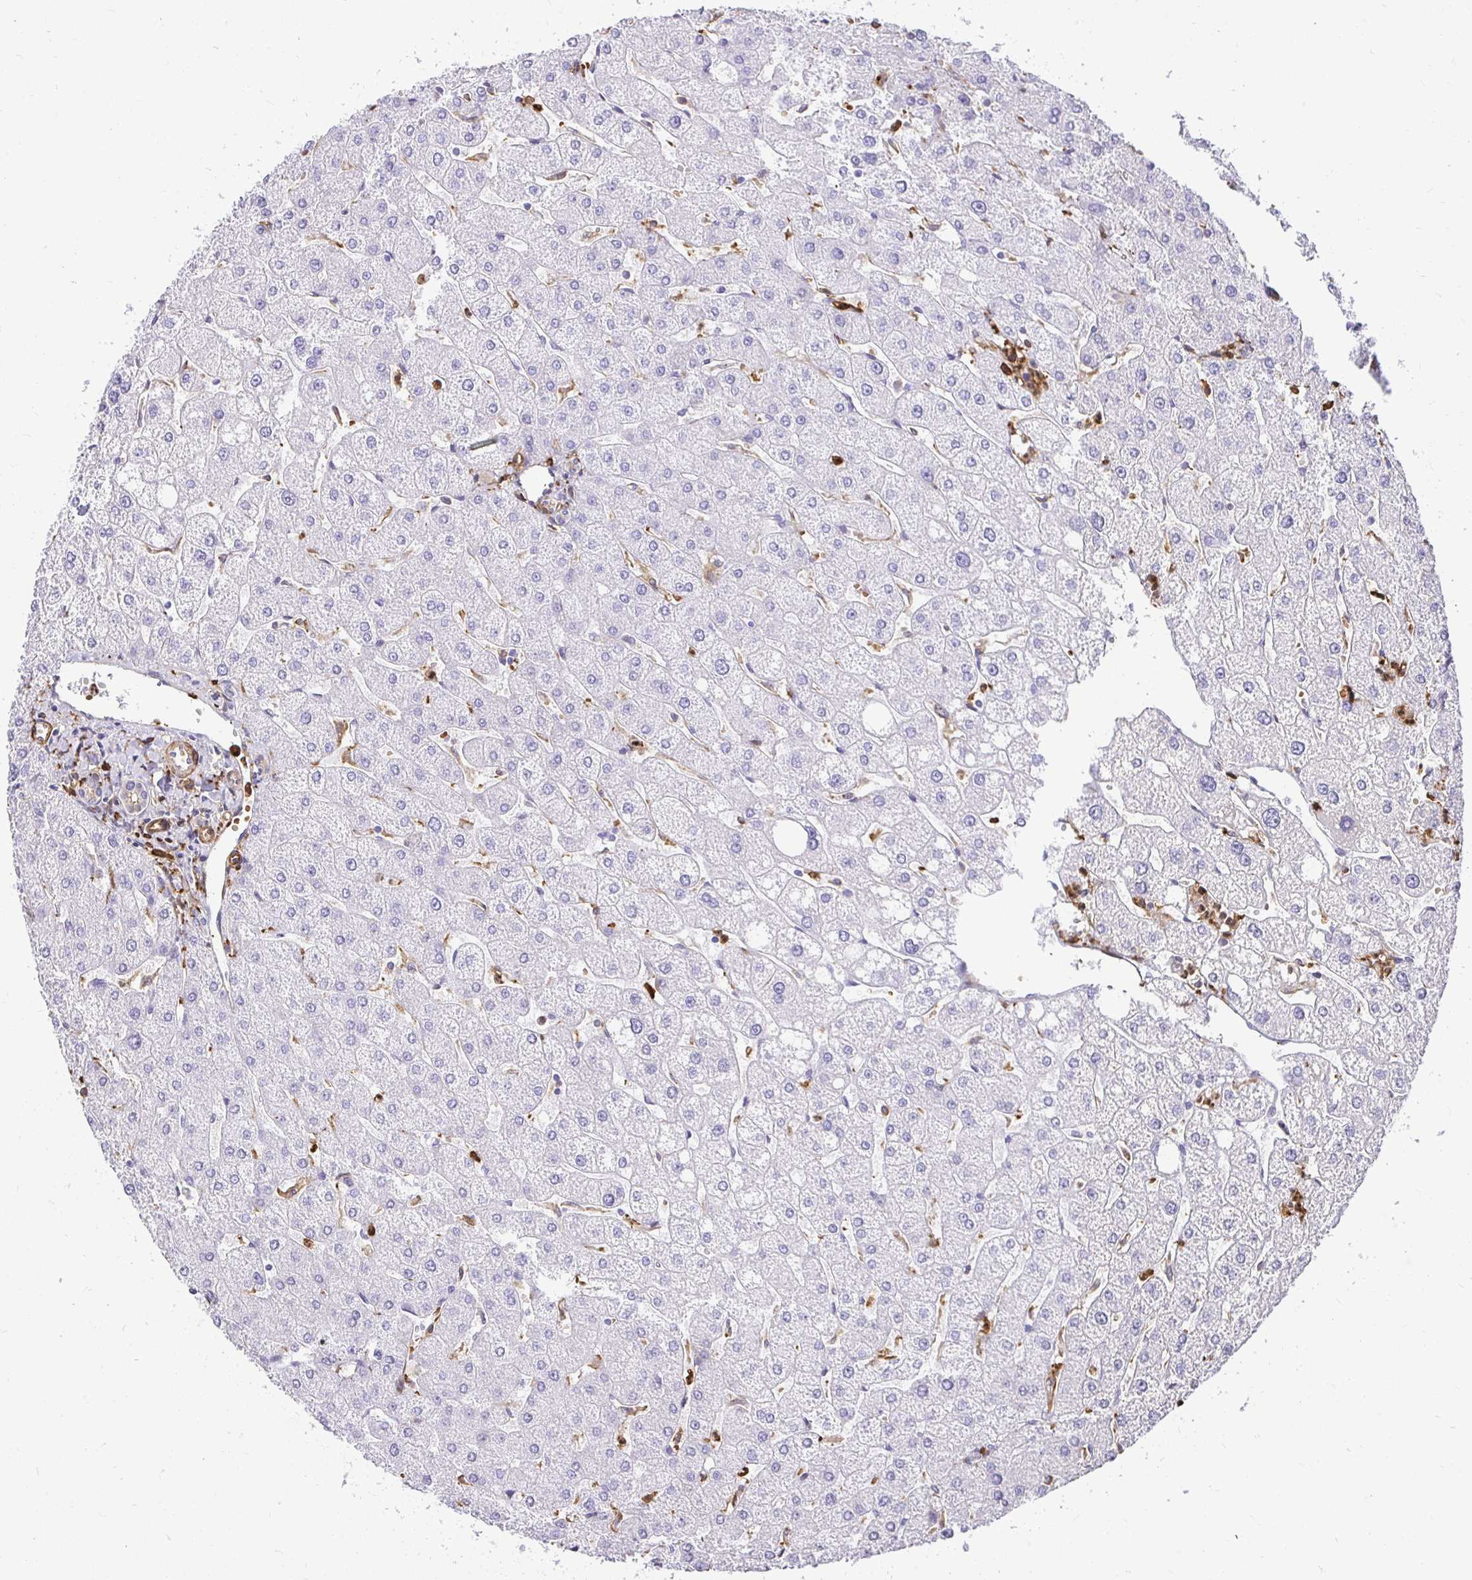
{"staining": {"intensity": "negative", "quantity": "none", "location": "none"}, "tissue": "liver", "cell_type": "Cholangiocytes", "image_type": "normal", "snomed": [{"axis": "morphology", "description": "Normal tissue, NOS"}, {"axis": "topography", "description": "Liver"}], "caption": "This is an IHC histopathology image of normal human liver. There is no staining in cholangiocytes.", "gene": "GSN", "patient": {"sex": "male", "age": 67}}